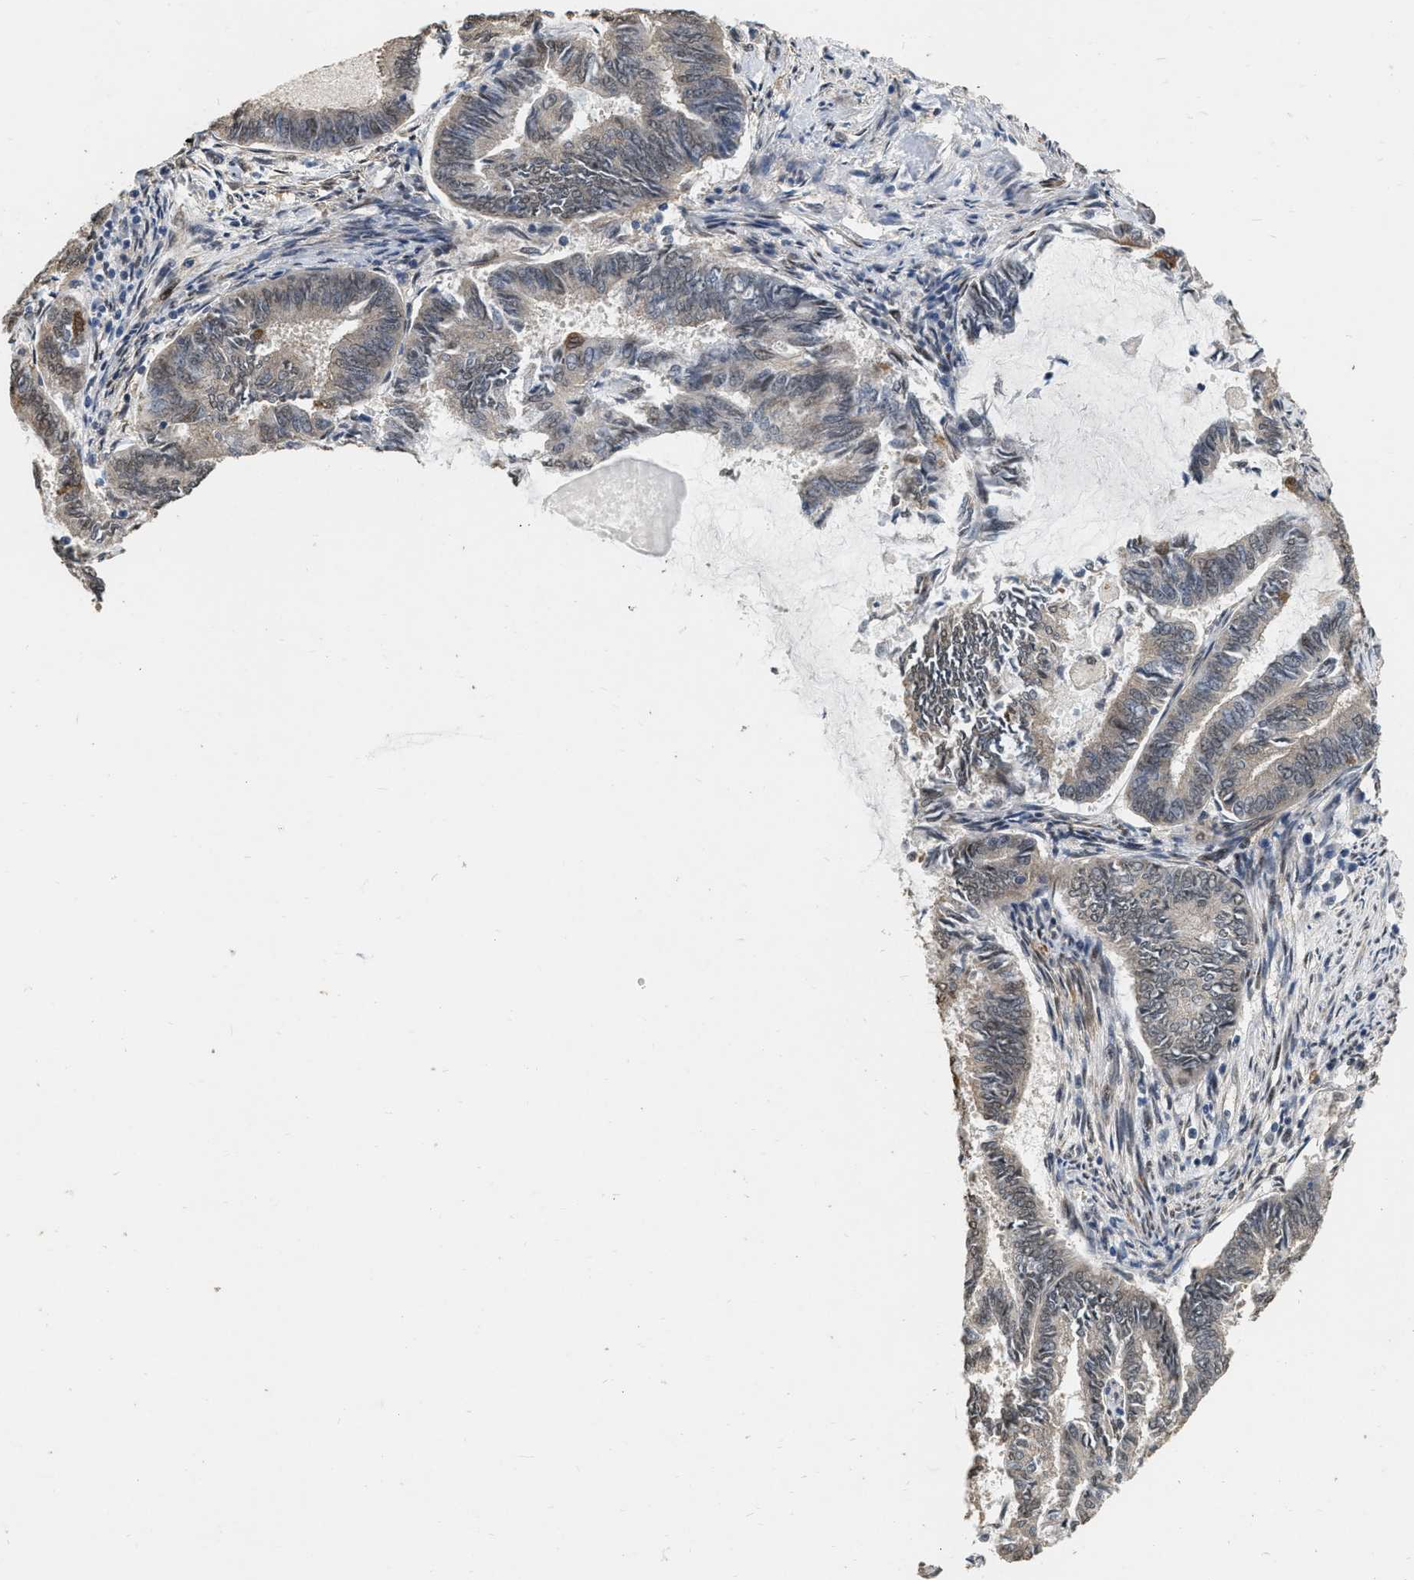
{"staining": {"intensity": "weak", "quantity": "<25%", "location": "cytoplasmic/membranous"}, "tissue": "endometrial cancer", "cell_type": "Tumor cells", "image_type": "cancer", "snomed": [{"axis": "morphology", "description": "Adenocarcinoma, NOS"}, {"axis": "topography", "description": "Endometrium"}], "caption": "An immunohistochemistry photomicrograph of endometrial cancer is shown. There is no staining in tumor cells of endometrial cancer.", "gene": "RUVBL1", "patient": {"sex": "female", "age": 86}}